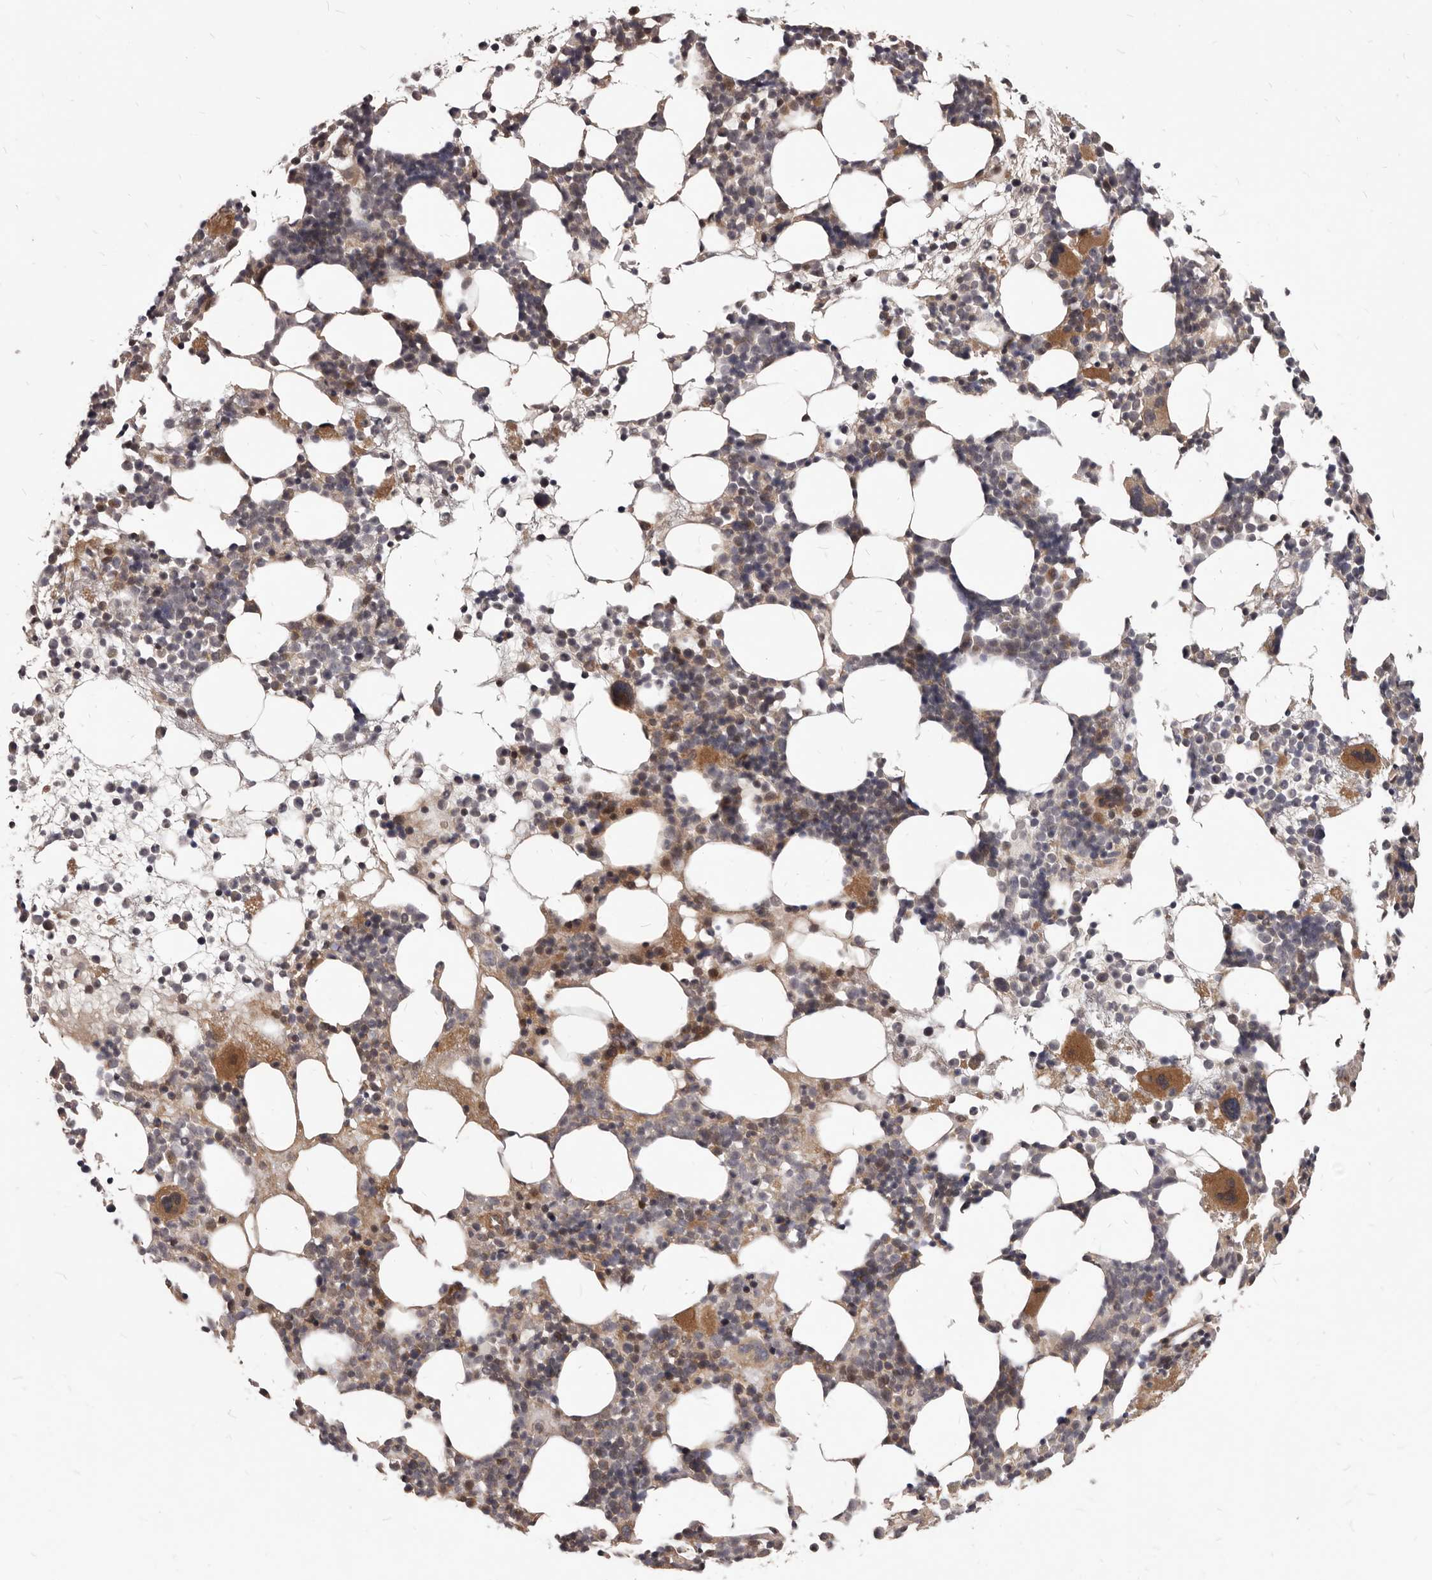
{"staining": {"intensity": "moderate", "quantity": "25%-75%", "location": "cytoplasmic/membranous"}, "tissue": "bone marrow", "cell_type": "Hematopoietic cells", "image_type": "normal", "snomed": [{"axis": "morphology", "description": "Normal tissue, NOS"}, {"axis": "topography", "description": "Bone marrow"}], "caption": "A brown stain shows moderate cytoplasmic/membranous positivity of a protein in hematopoietic cells of benign bone marrow.", "gene": "GABPB2", "patient": {"sex": "female", "age": 57}}